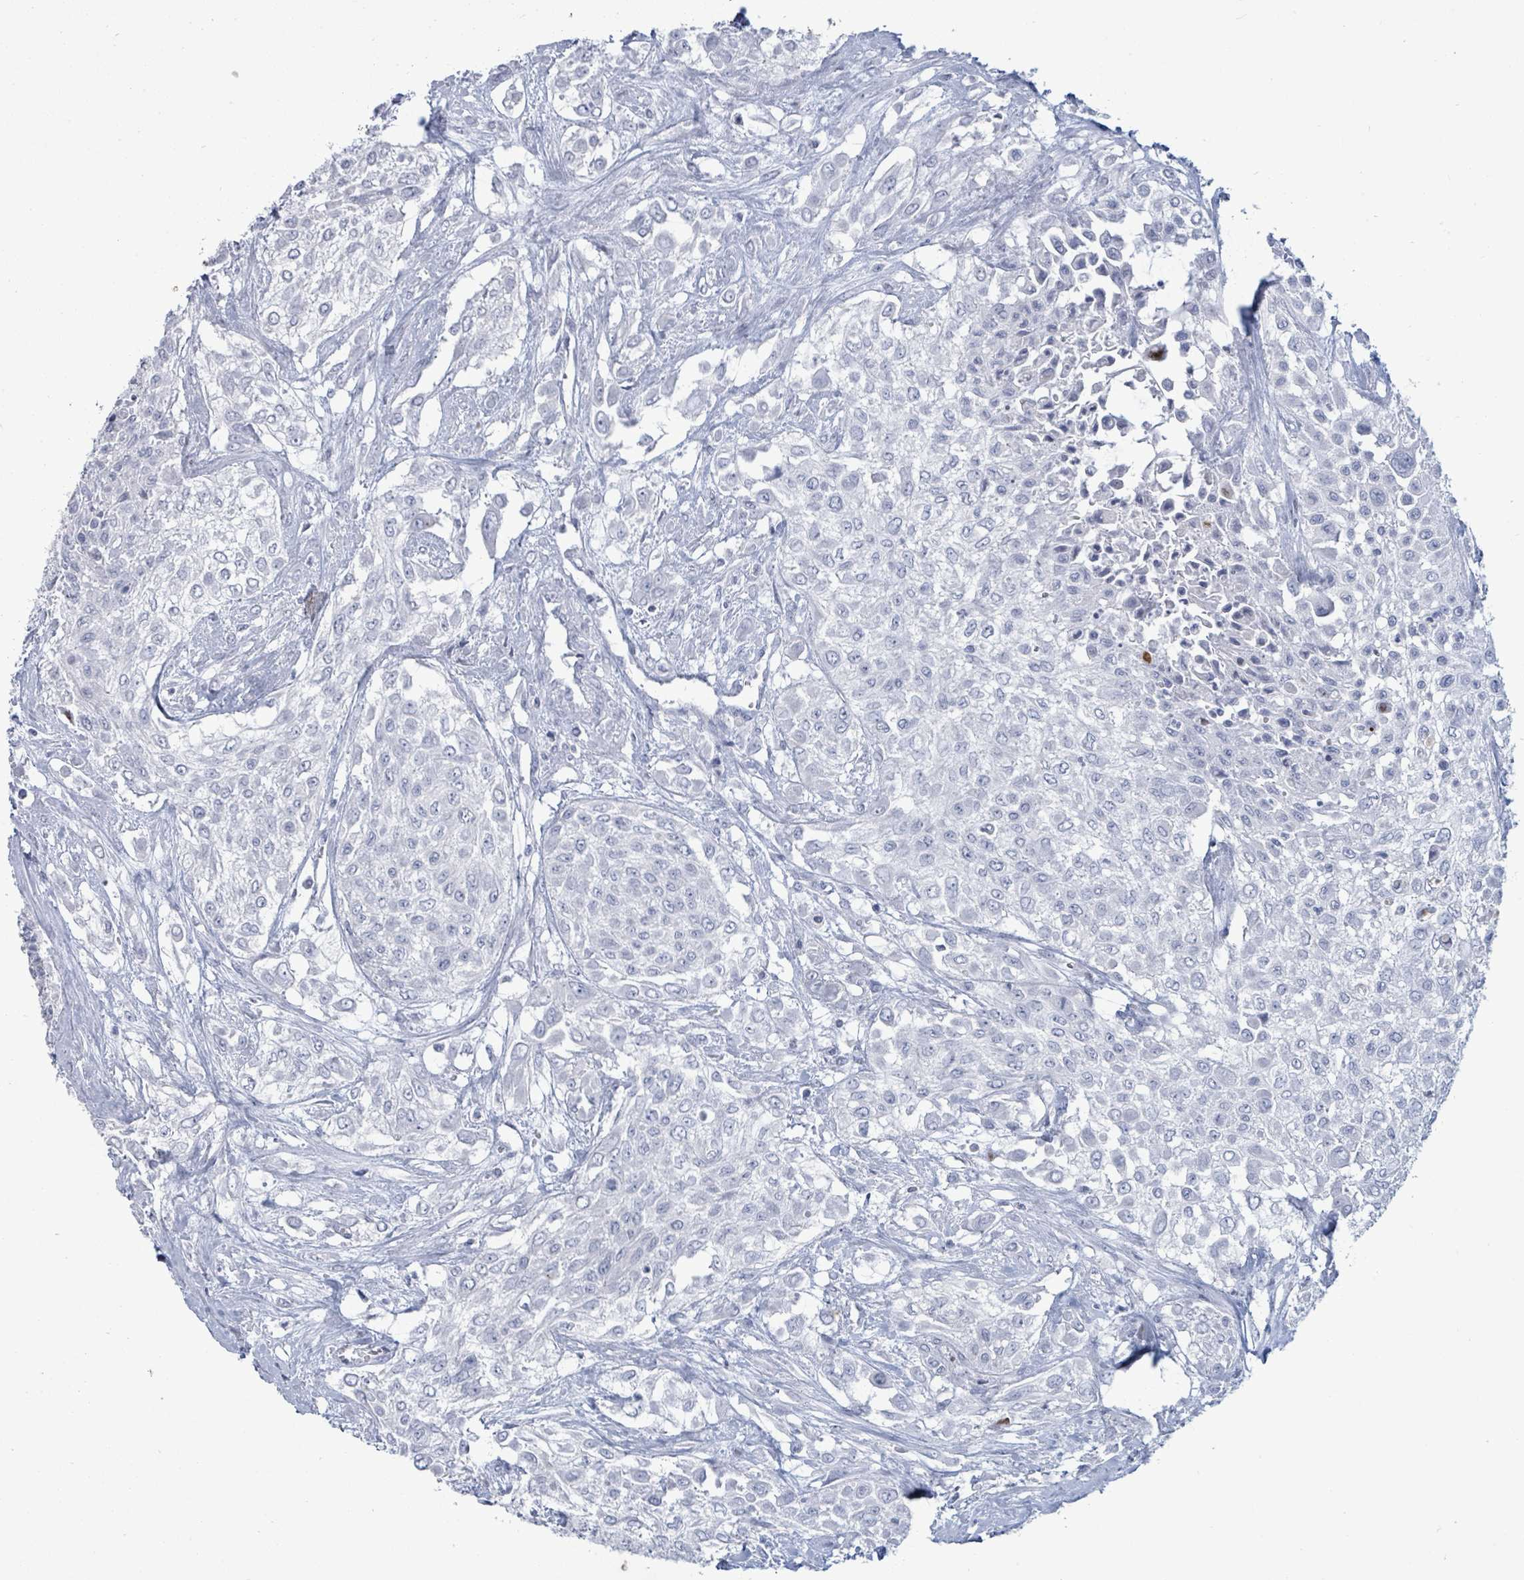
{"staining": {"intensity": "negative", "quantity": "none", "location": "none"}, "tissue": "urothelial cancer", "cell_type": "Tumor cells", "image_type": "cancer", "snomed": [{"axis": "morphology", "description": "Urothelial carcinoma, High grade"}, {"axis": "topography", "description": "Urinary bladder"}], "caption": "IHC histopathology image of neoplastic tissue: human high-grade urothelial carcinoma stained with DAB demonstrates no significant protein staining in tumor cells. (Brightfield microscopy of DAB (3,3'-diaminobenzidine) IHC at high magnification).", "gene": "MALL", "patient": {"sex": "male", "age": 67}}